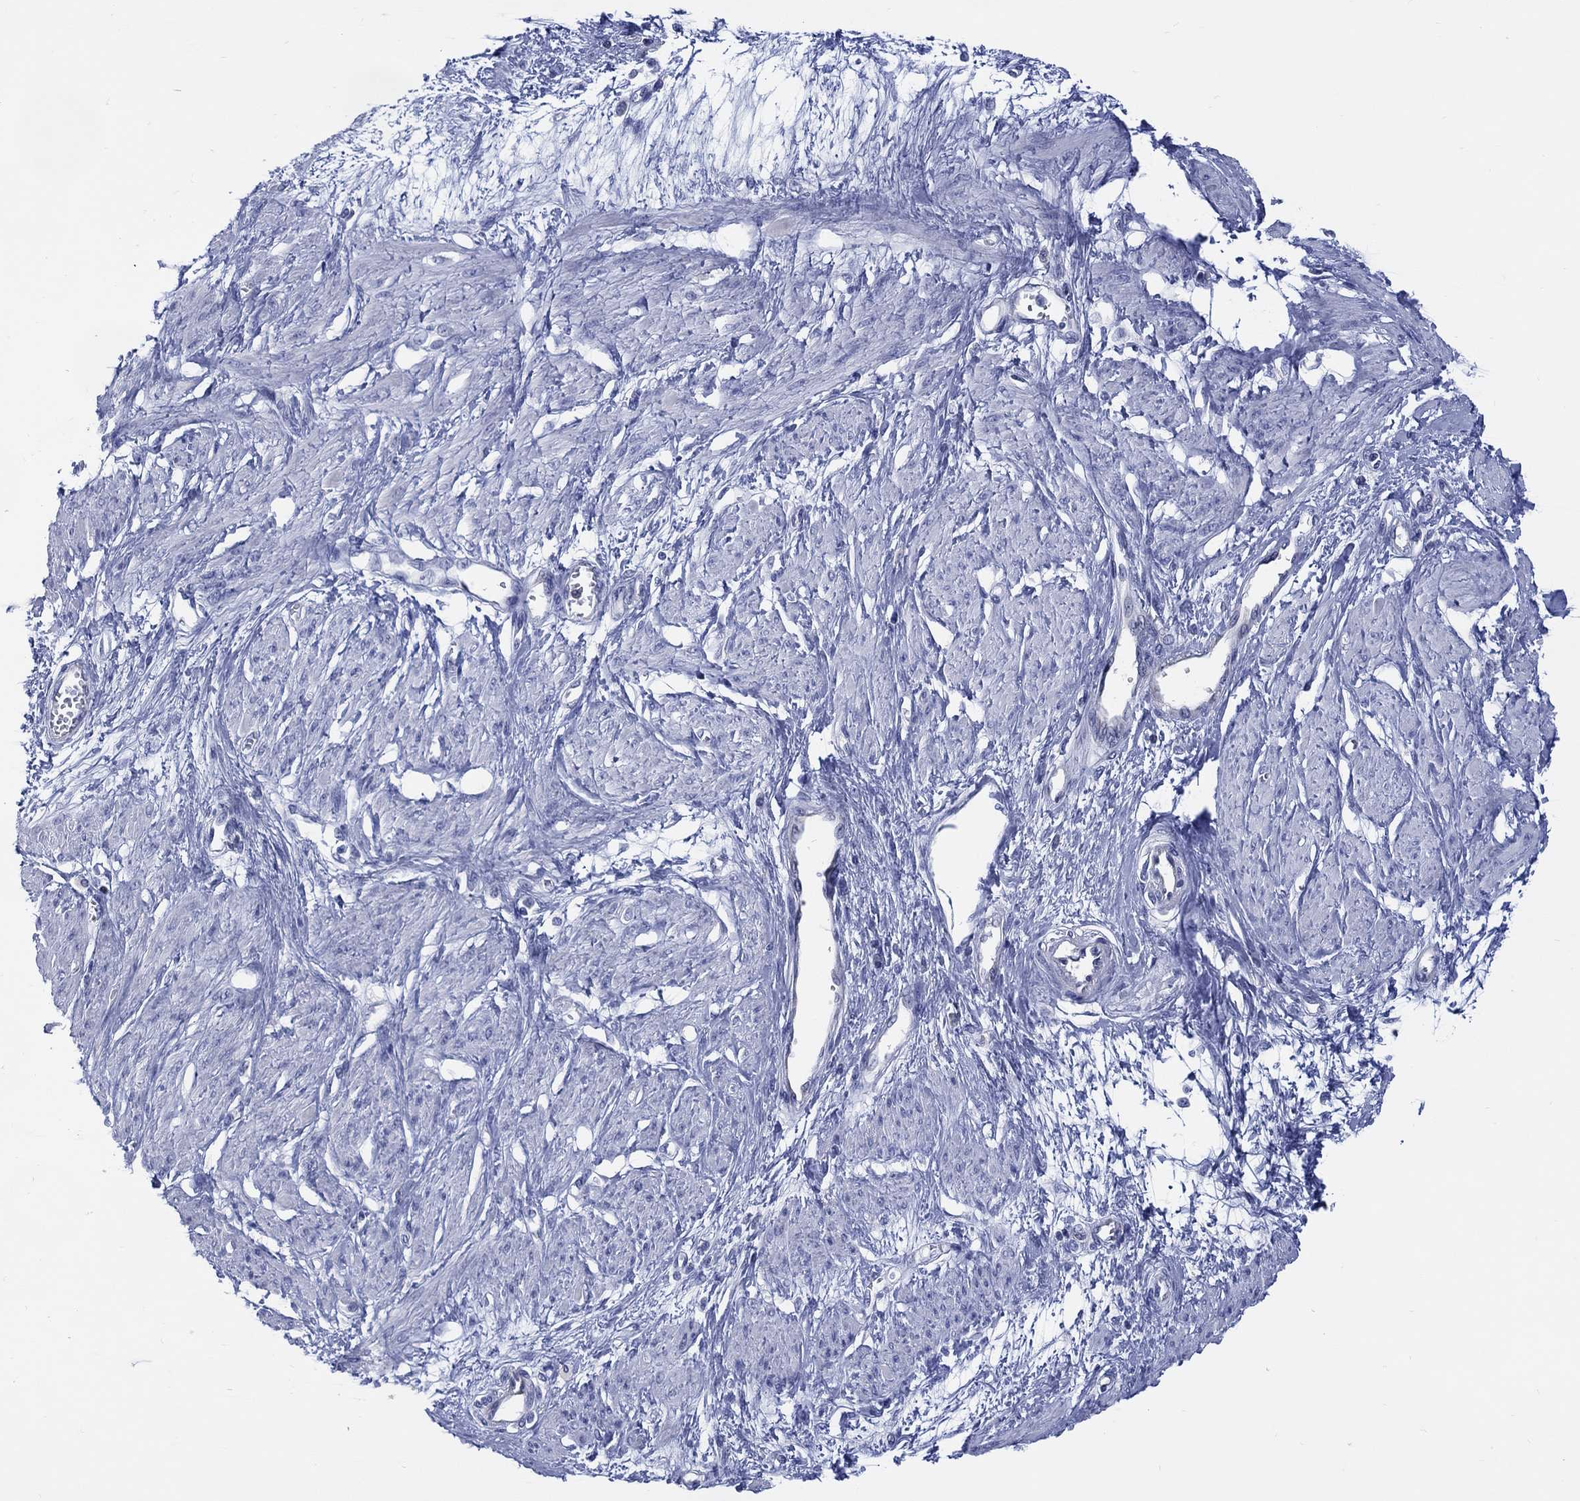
{"staining": {"intensity": "negative", "quantity": "none", "location": "none"}, "tissue": "smooth muscle", "cell_type": "Smooth muscle cells", "image_type": "normal", "snomed": [{"axis": "morphology", "description": "Normal tissue, NOS"}, {"axis": "topography", "description": "Smooth muscle"}, {"axis": "topography", "description": "Uterus"}], "caption": "Immunohistochemistry (IHC) micrograph of benign smooth muscle: smooth muscle stained with DAB (3,3'-diaminobenzidine) reveals no significant protein expression in smooth muscle cells. (Brightfield microscopy of DAB (3,3'-diaminobenzidine) immunohistochemistry (IHC) at high magnification).", "gene": "DDI1", "patient": {"sex": "female", "age": 39}}